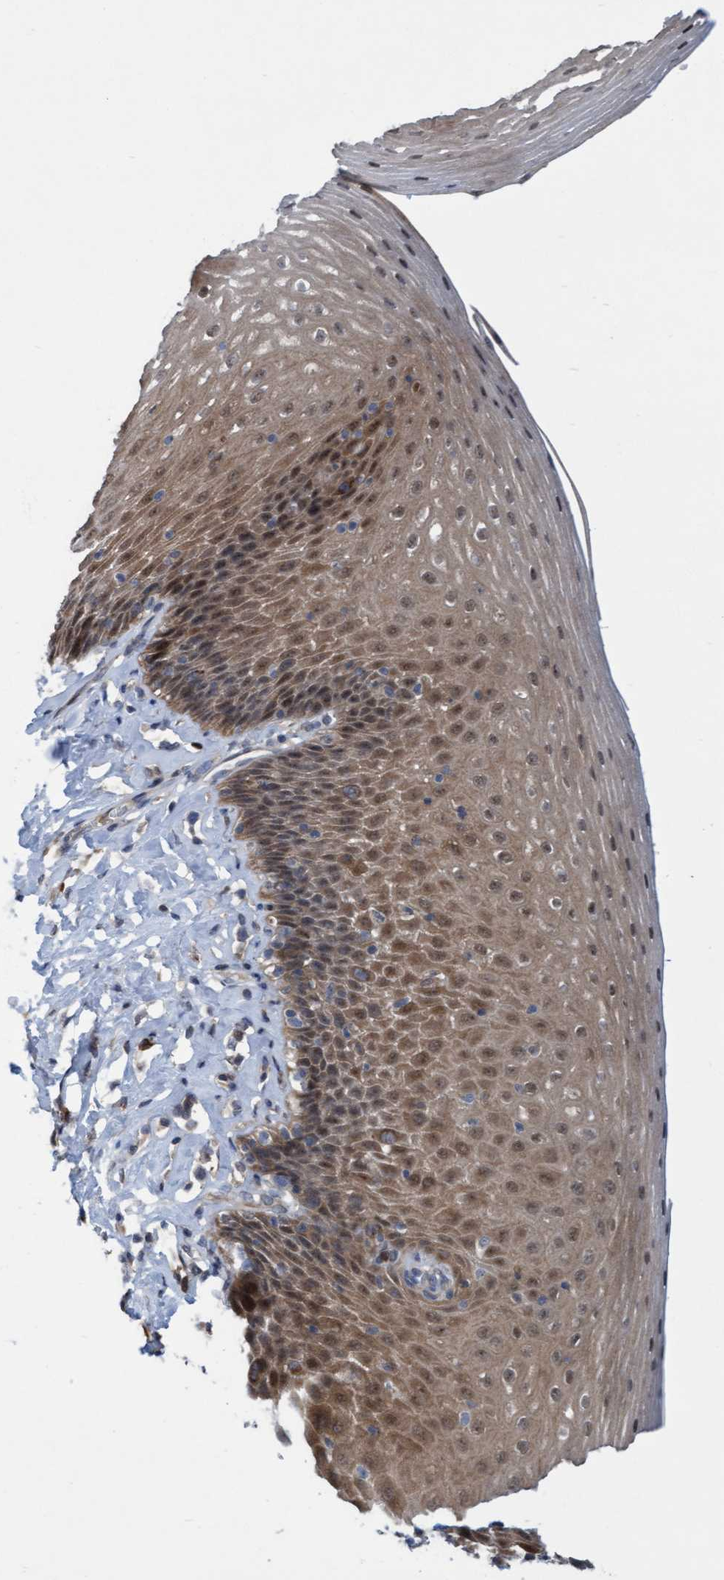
{"staining": {"intensity": "moderate", "quantity": ">75%", "location": "cytoplasmic/membranous,nuclear"}, "tissue": "esophagus", "cell_type": "Squamous epithelial cells", "image_type": "normal", "snomed": [{"axis": "morphology", "description": "Normal tissue, NOS"}, {"axis": "topography", "description": "Esophagus"}], "caption": "Protein expression analysis of unremarkable esophagus displays moderate cytoplasmic/membranous,nuclear expression in approximately >75% of squamous epithelial cells. Nuclei are stained in blue.", "gene": "RAP1GAP2", "patient": {"sex": "female", "age": 61}}